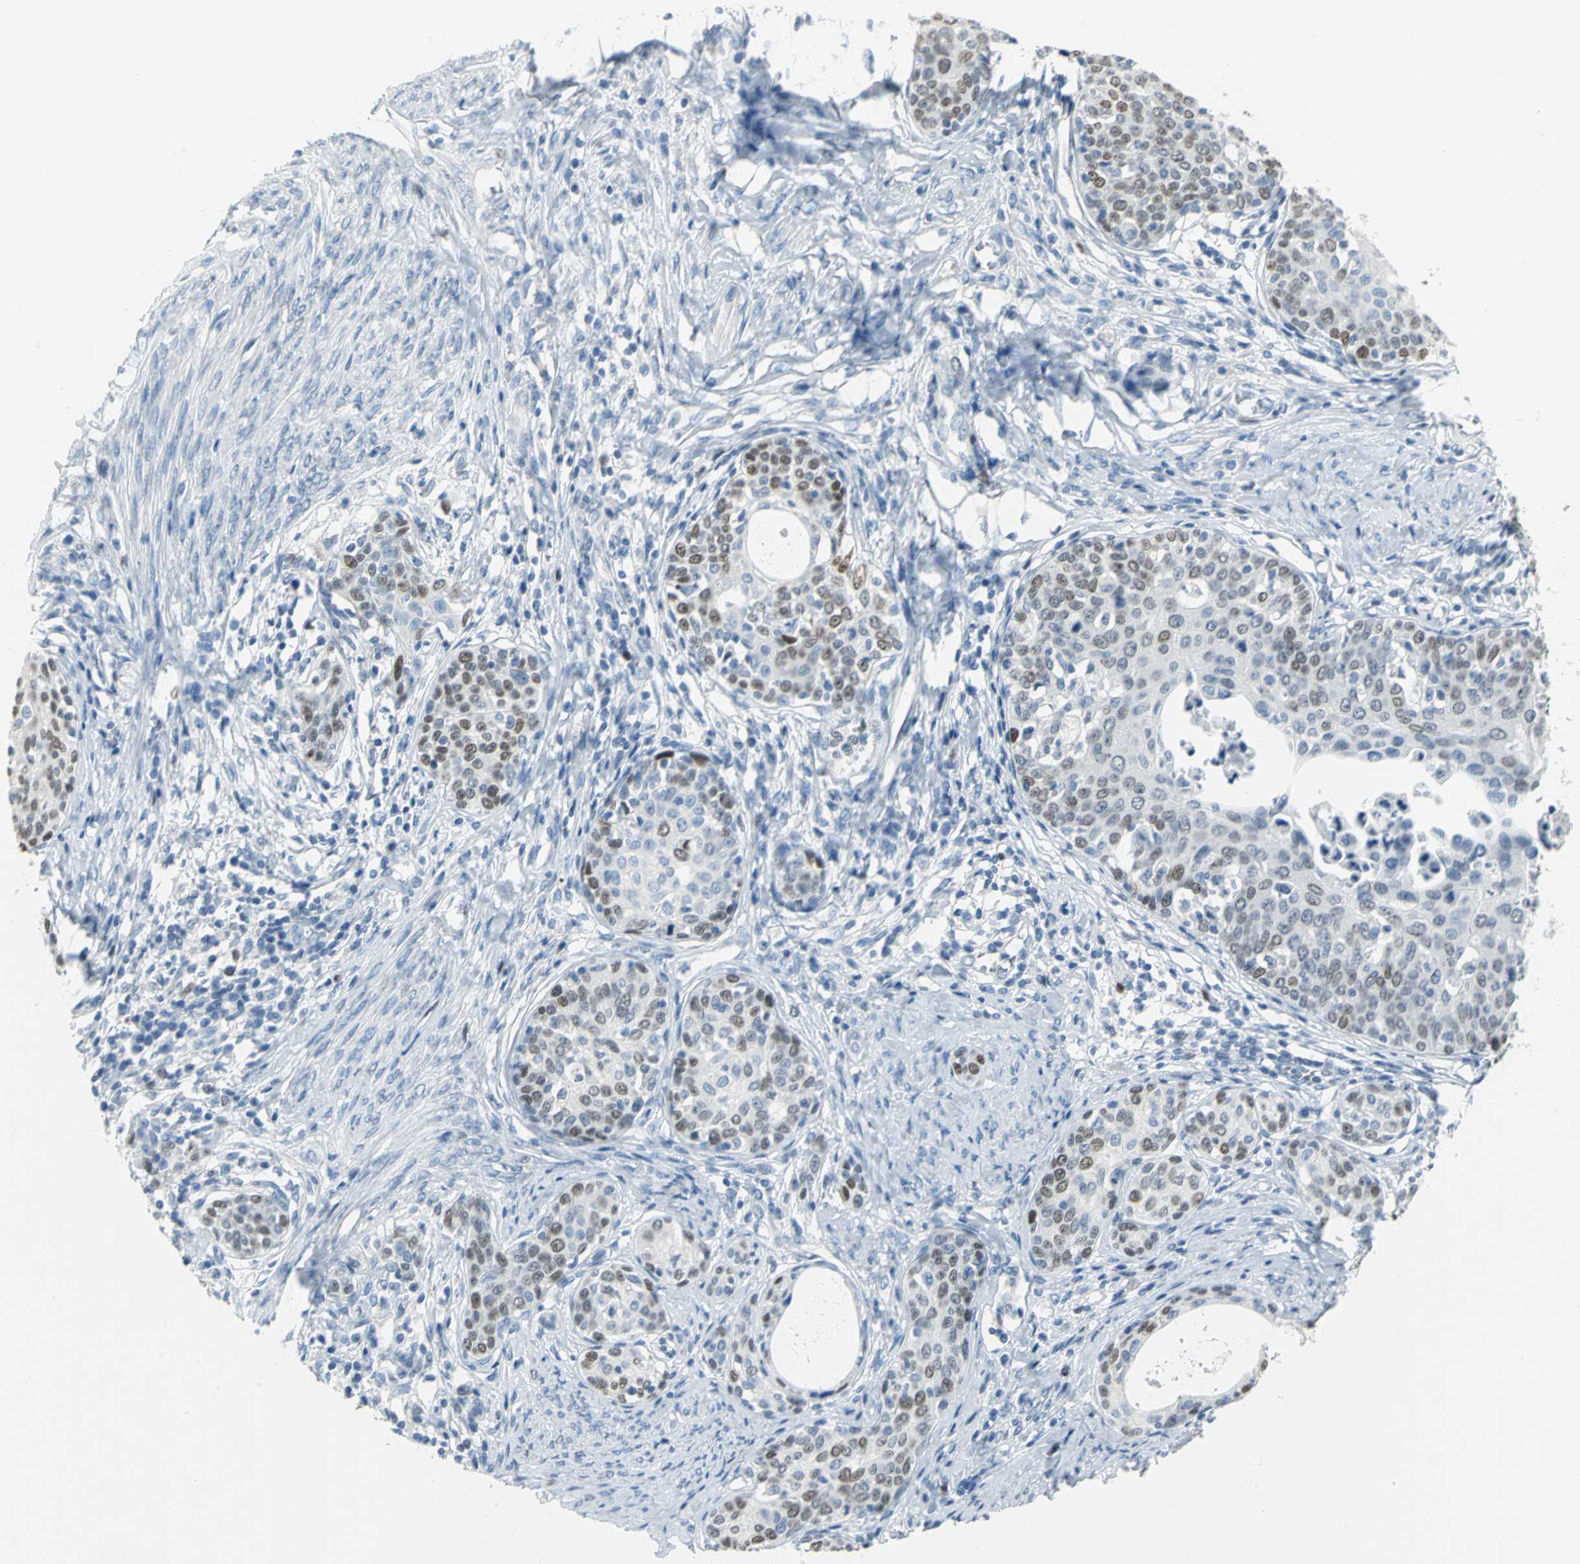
{"staining": {"intensity": "moderate", "quantity": ">75%", "location": "nuclear"}, "tissue": "cervical cancer", "cell_type": "Tumor cells", "image_type": "cancer", "snomed": [{"axis": "morphology", "description": "Squamous cell carcinoma, NOS"}, {"axis": "morphology", "description": "Adenocarcinoma, NOS"}, {"axis": "topography", "description": "Cervix"}], "caption": "Tumor cells display medium levels of moderate nuclear staining in about >75% of cells in human squamous cell carcinoma (cervical).", "gene": "MCM3", "patient": {"sex": "female", "age": 52}}